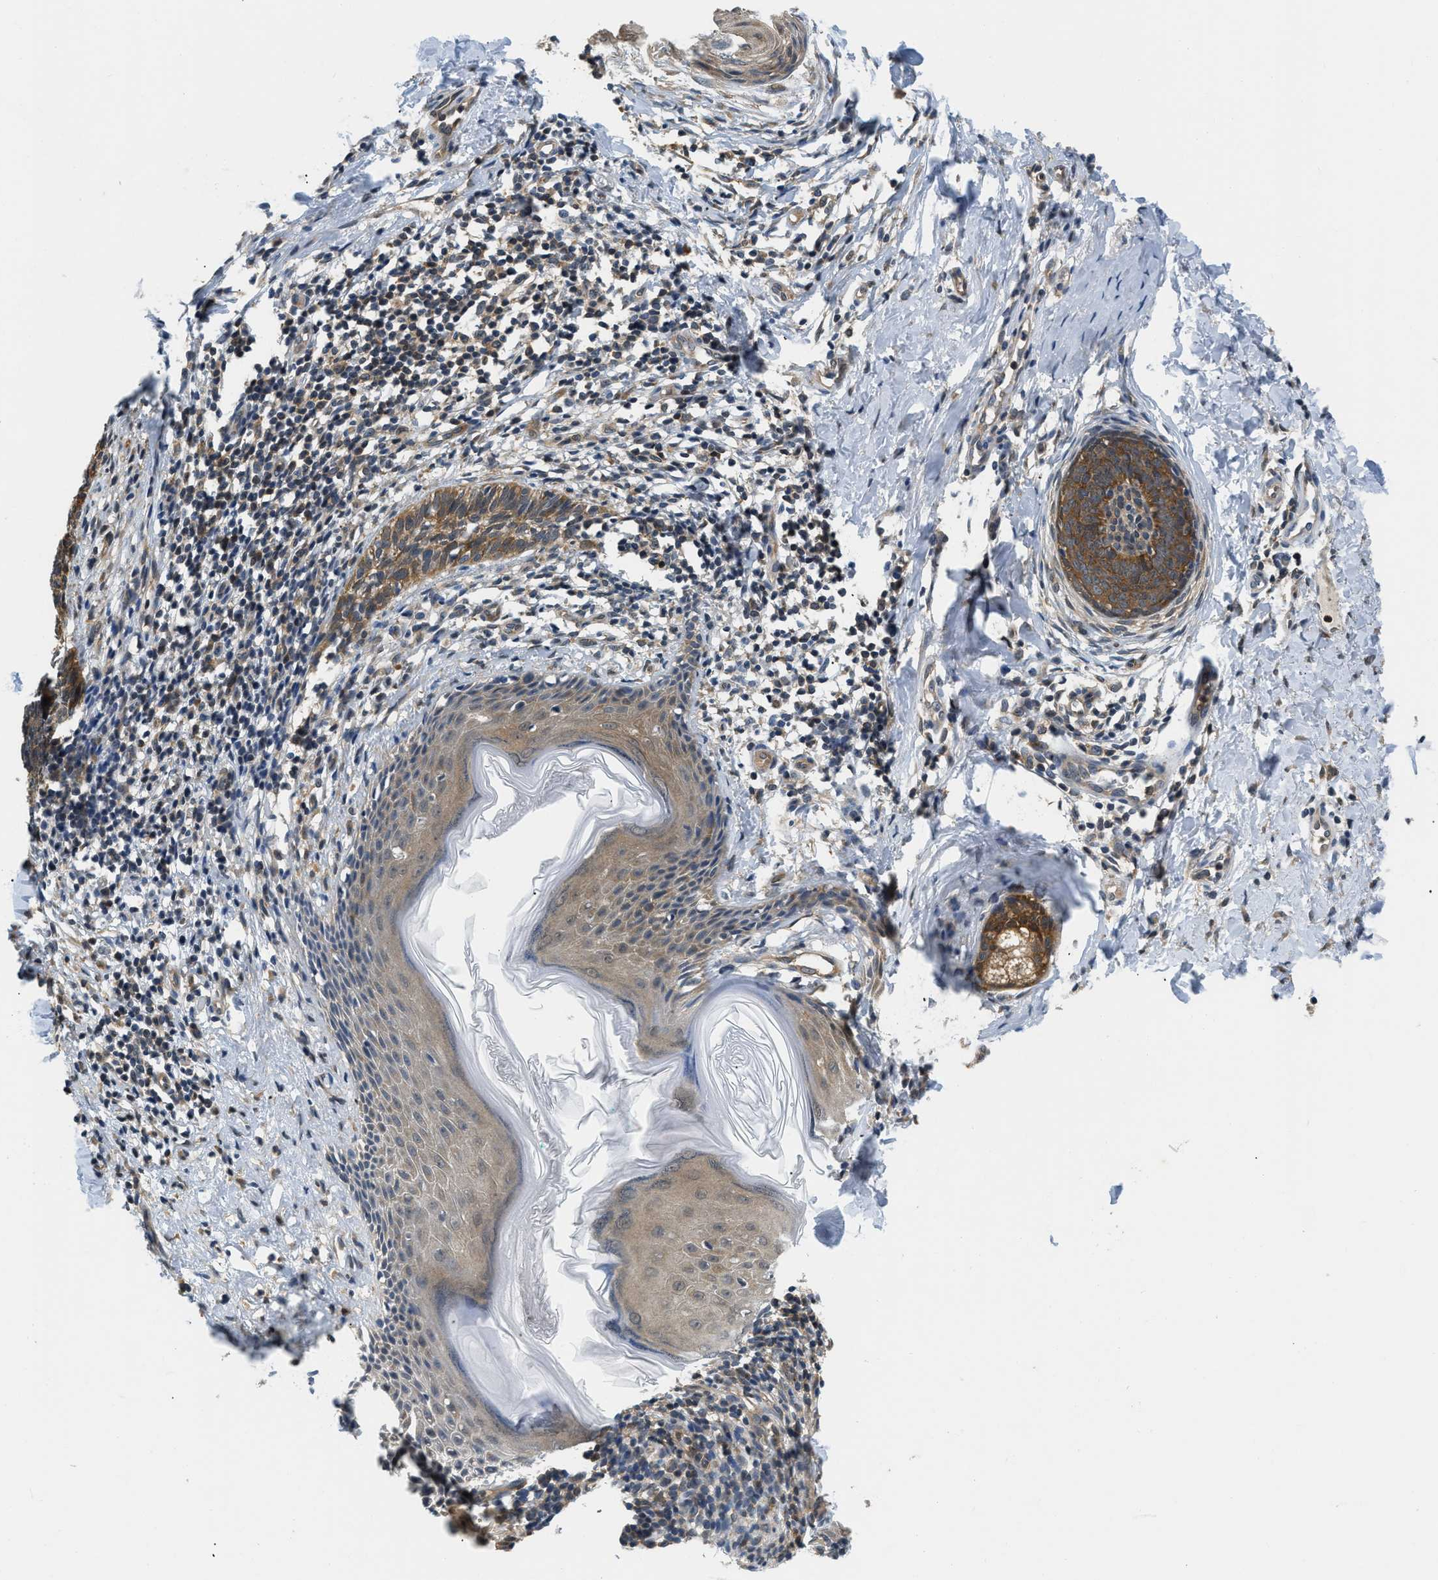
{"staining": {"intensity": "moderate", "quantity": ">75%", "location": "cytoplasmic/membranous"}, "tissue": "skin cancer", "cell_type": "Tumor cells", "image_type": "cancer", "snomed": [{"axis": "morphology", "description": "Basal cell carcinoma"}, {"axis": "topography", "description": "Skin"}], "caption": "Immunohistochemistry (IHC) histopathology image of human skin basal cell carcinoma stained for a protein (brown), which exhibits medium levels of moderate cytoplasmic/membranous positivity in approximately >75% of tumor cells.", "gene": "EIF4EBP2", "patient": {"sex": "male", "age": 60}}